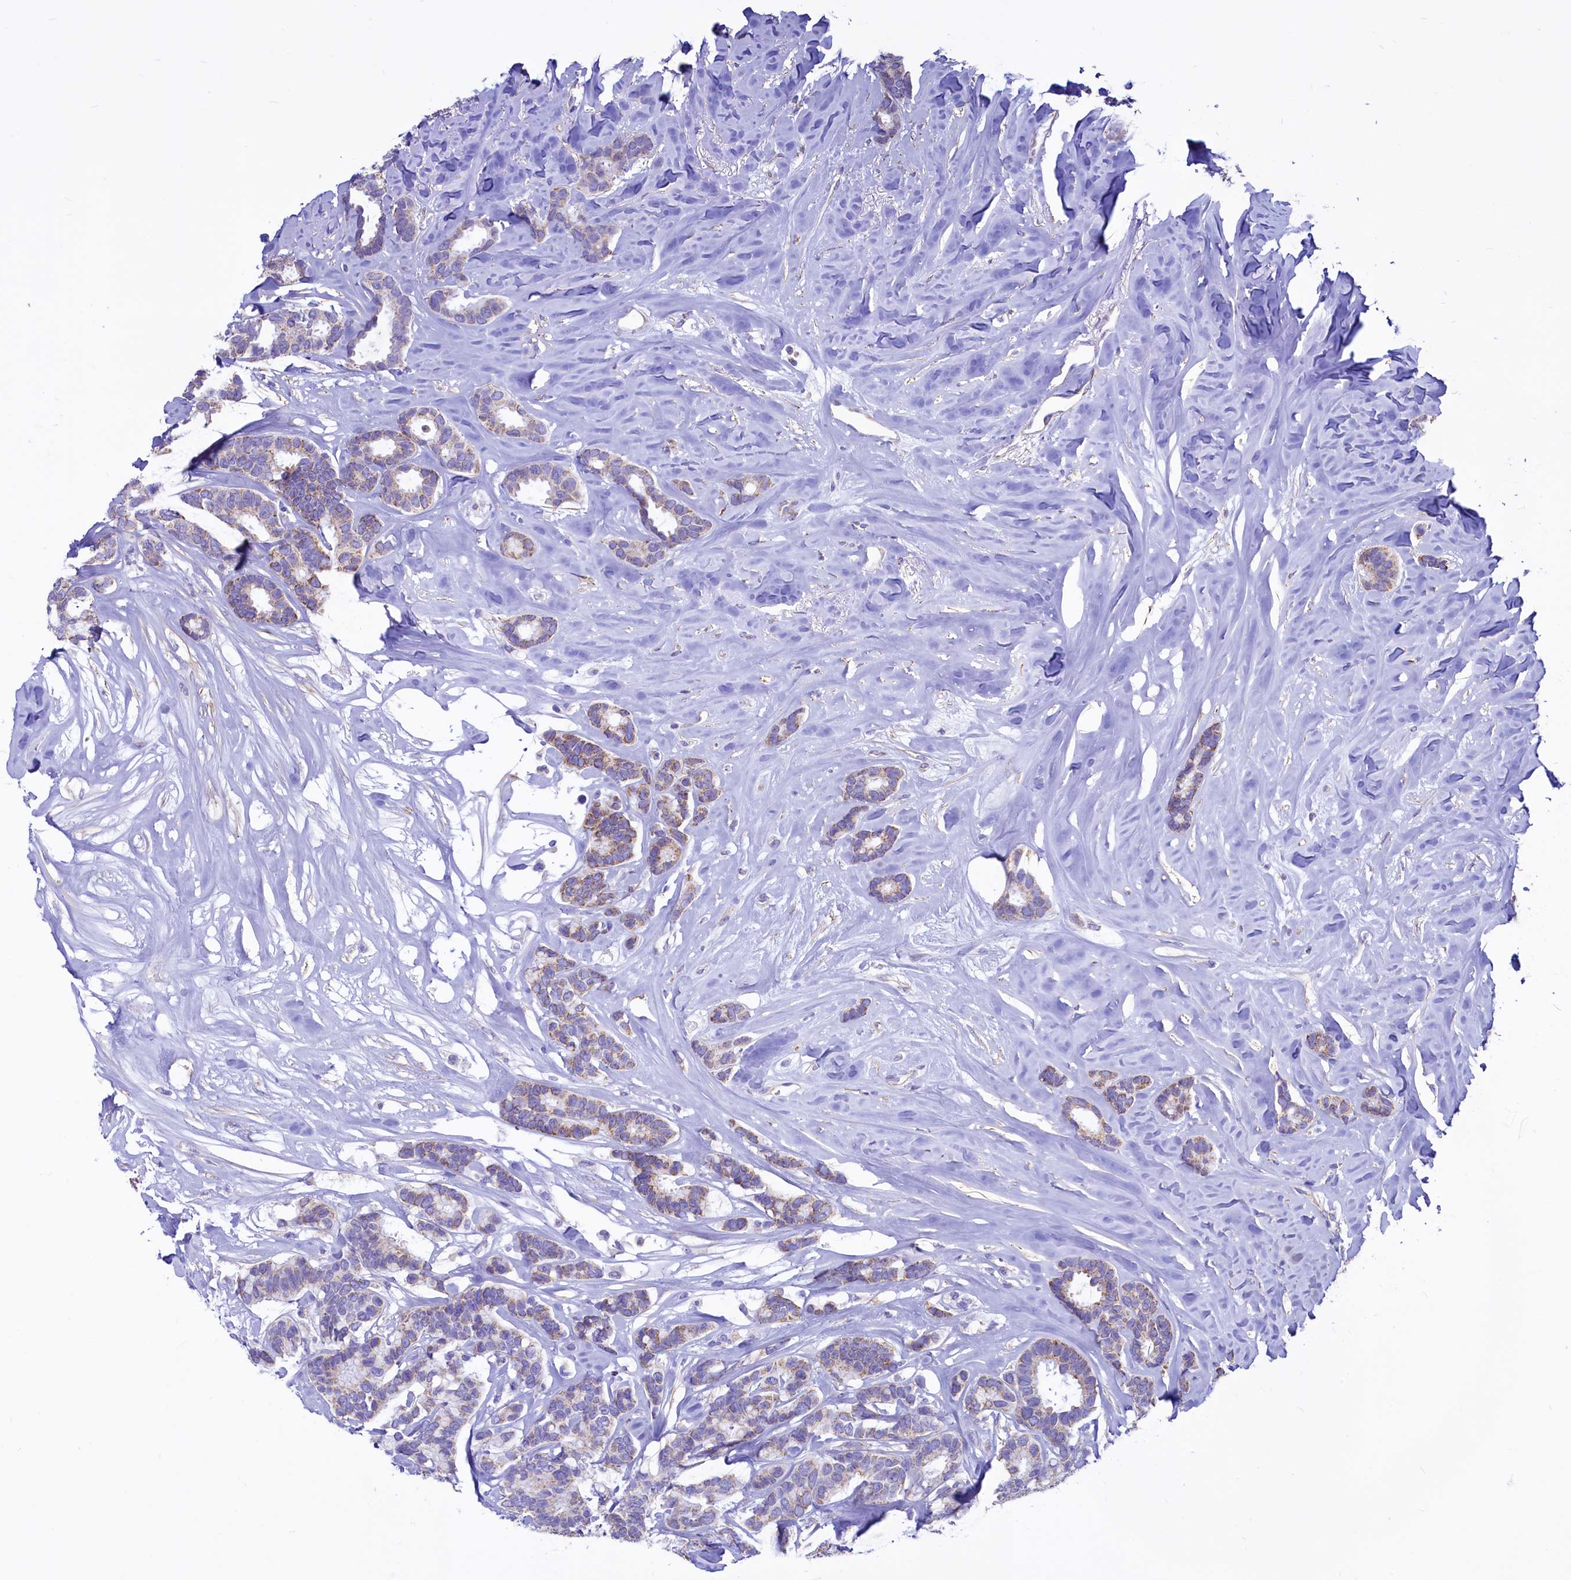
{"staining": {"intensity": "weak", "quantity": "25%-75%", "location": "cytoplasmic/membranous"}, "tissue": "breast cancer", "cell_type": "Tumor cells", "image_type": "cancer", "snomed": [{"axis": "morphology", "description": "Duct carcinoma"}, {"axis": "topography", "description": "Breast"}], "caption": "A brown stain highlights weak cytoplasmic/membranous positivity of a protein in human intraductal carcinoma (breast) tumor cells. The staining was performed using DAB (3,3'-diaminobenzidine) to visualize the protein expression in brown, while the nuclei were stained in blue with hematoxylin (Magnification: 20x).", "gene": "VWCE", "patient": {"sex": "female", "age": 87}}